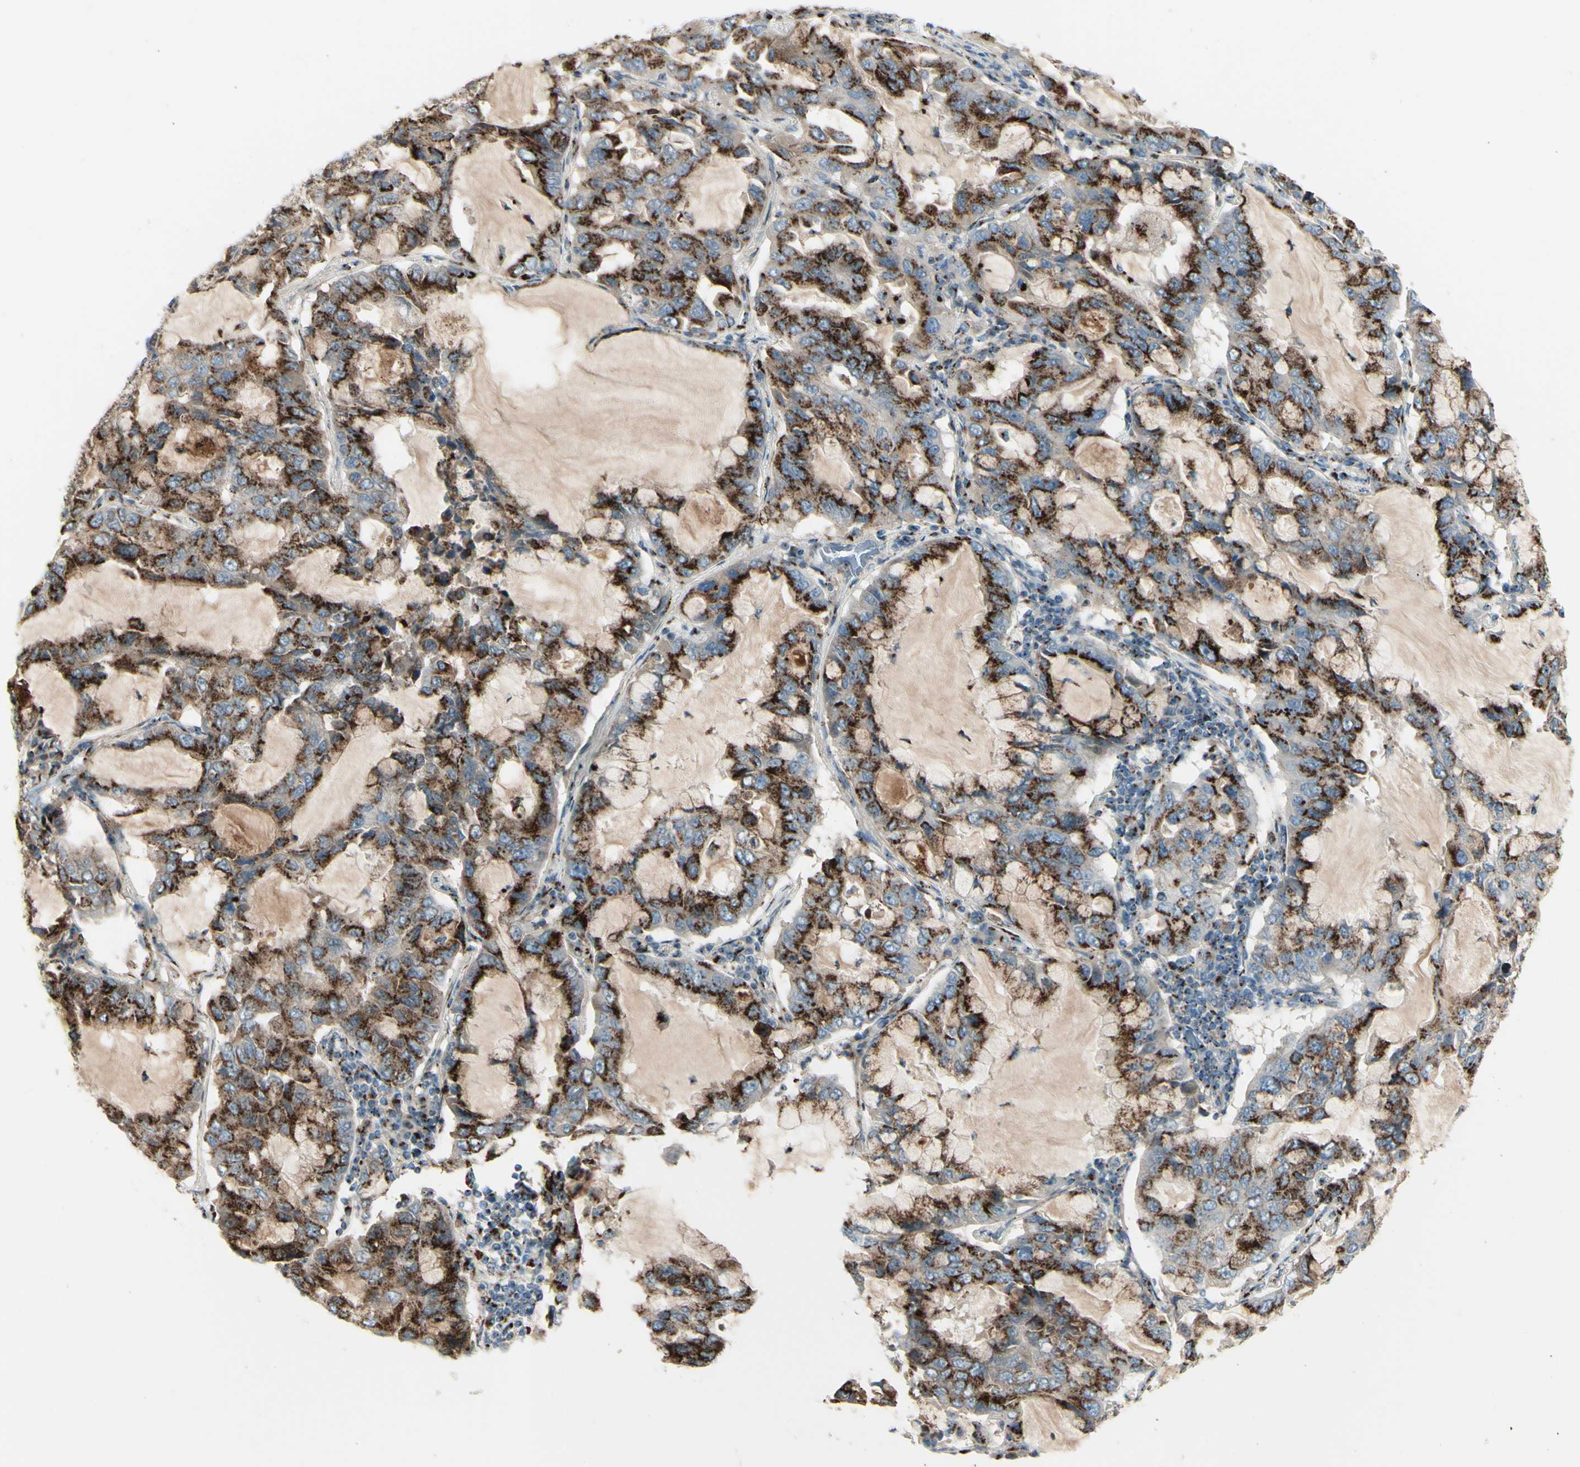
{"staining": {"intensity": "strong", "quantity": ">75%", "location": "cytoplasmic/membranous"}, "tissue": "lung cancer", "cell_type": "Tumor cells", "image_type": "cancer", "snomed": [{"axis": "morphology", "description": "Adenocarcinoma, NOS"}, {"axis": "topography", "description": "Lung"}], "caption": "Tumor cells display high levels of strong cytoplasmic/membranous staining in about >75% of cells in lung cancer.", "gene": "B4GALT1", "patient": {"sex": "male", "age": 64}}